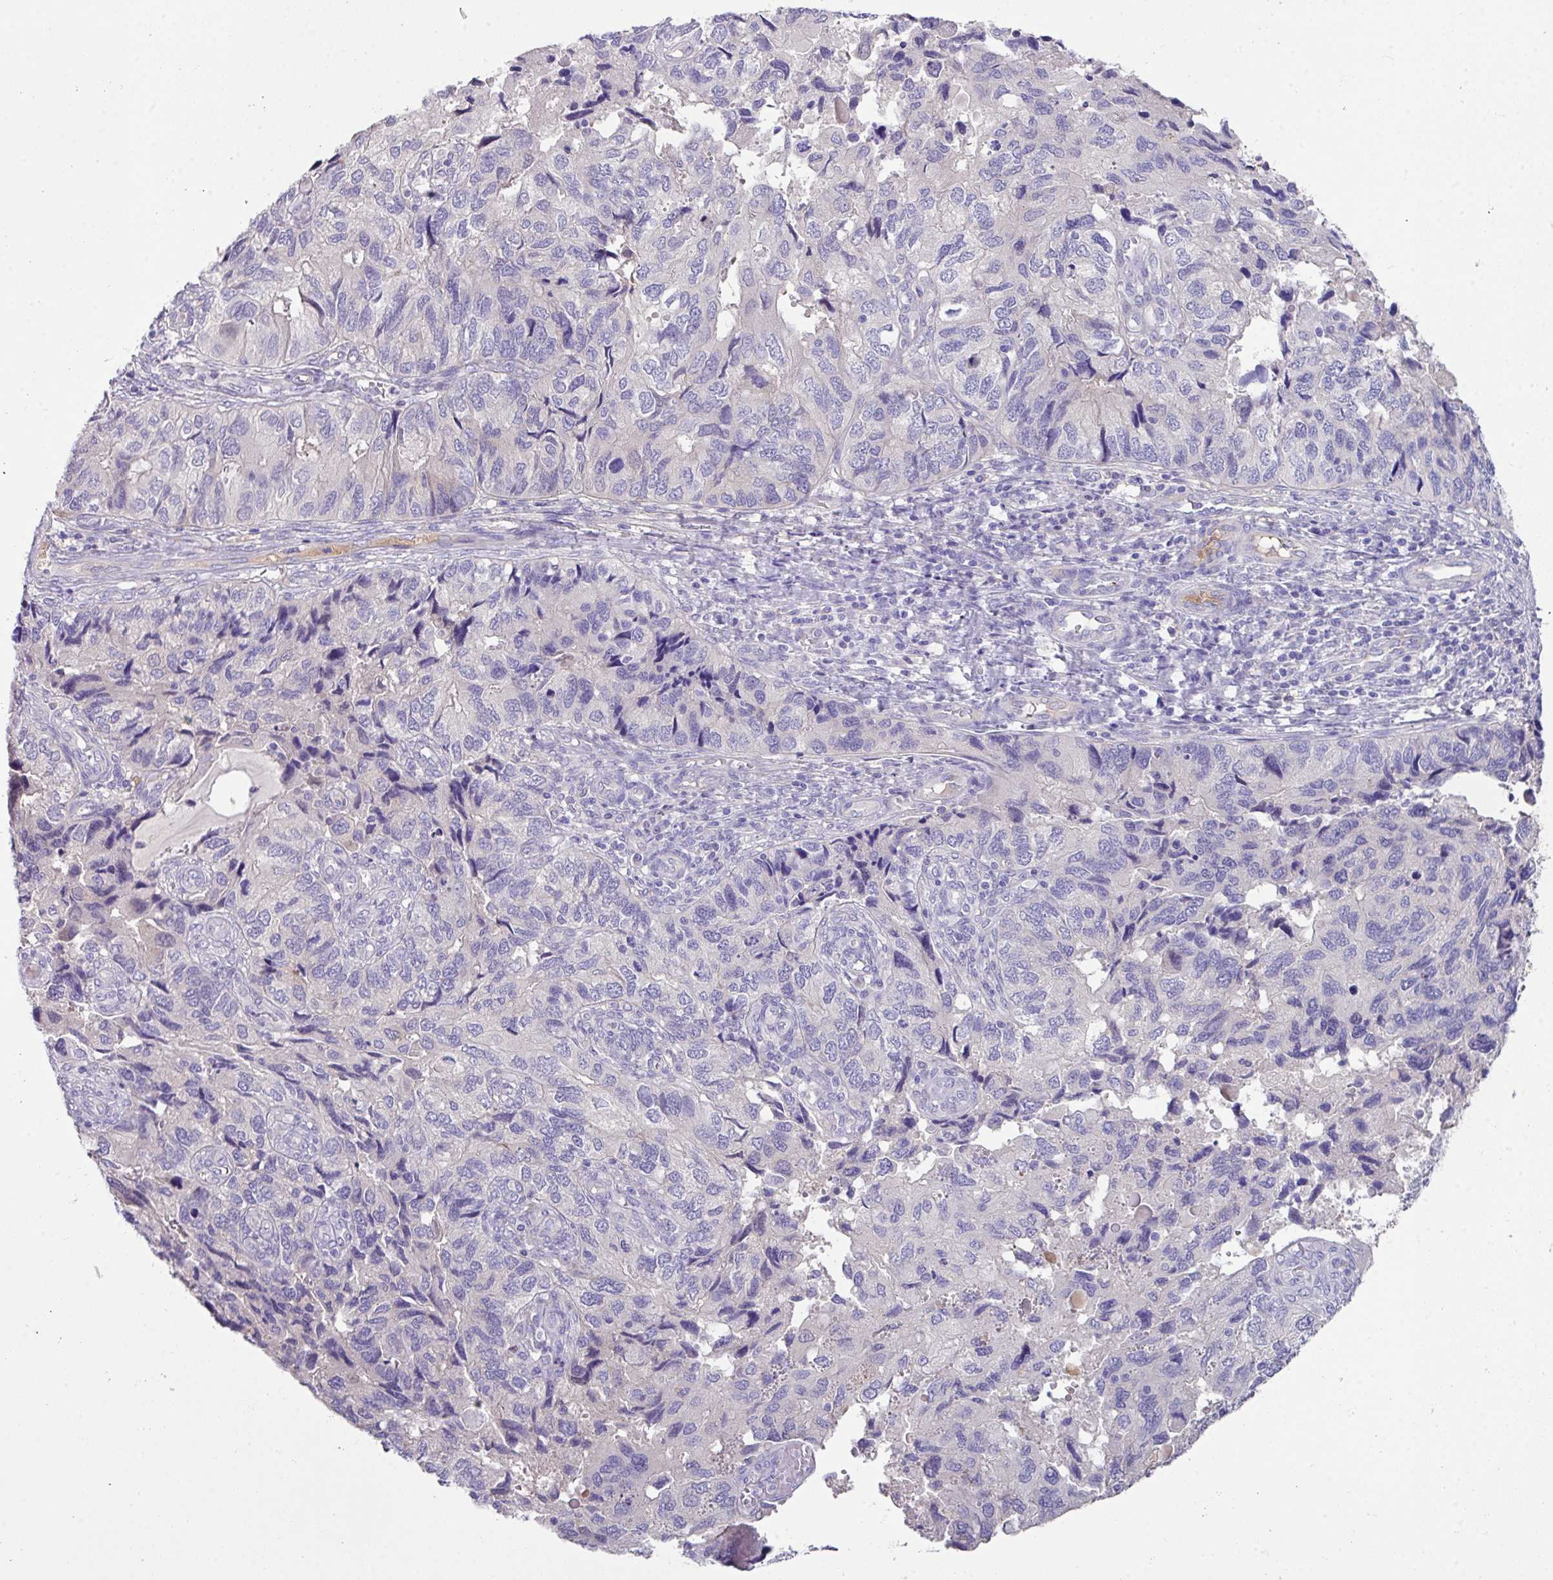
{"staining": {"intensity": "negative", "quantity": "none", "location": "none"}, "tissue": "endometrial cancer", "cell_type": "Tumor cells", "image_type": "cancer", "snomed": [{"axis": "morphology", "description": "Carcinoma, NOS"}, {"axis": "topography", "description": "Uterus"}], "caption": "Immunohistochemical staining of endometrial carcinoma demonstrates no significant positivity in tumor cells. The staining is performed using DAB (3,3'-diaminobenzidine) brown chromogen with nuclei counter-stained in using hematoxylin.", "gene": "DNAL1", "patient": {"sex": "female", "age": 76}}